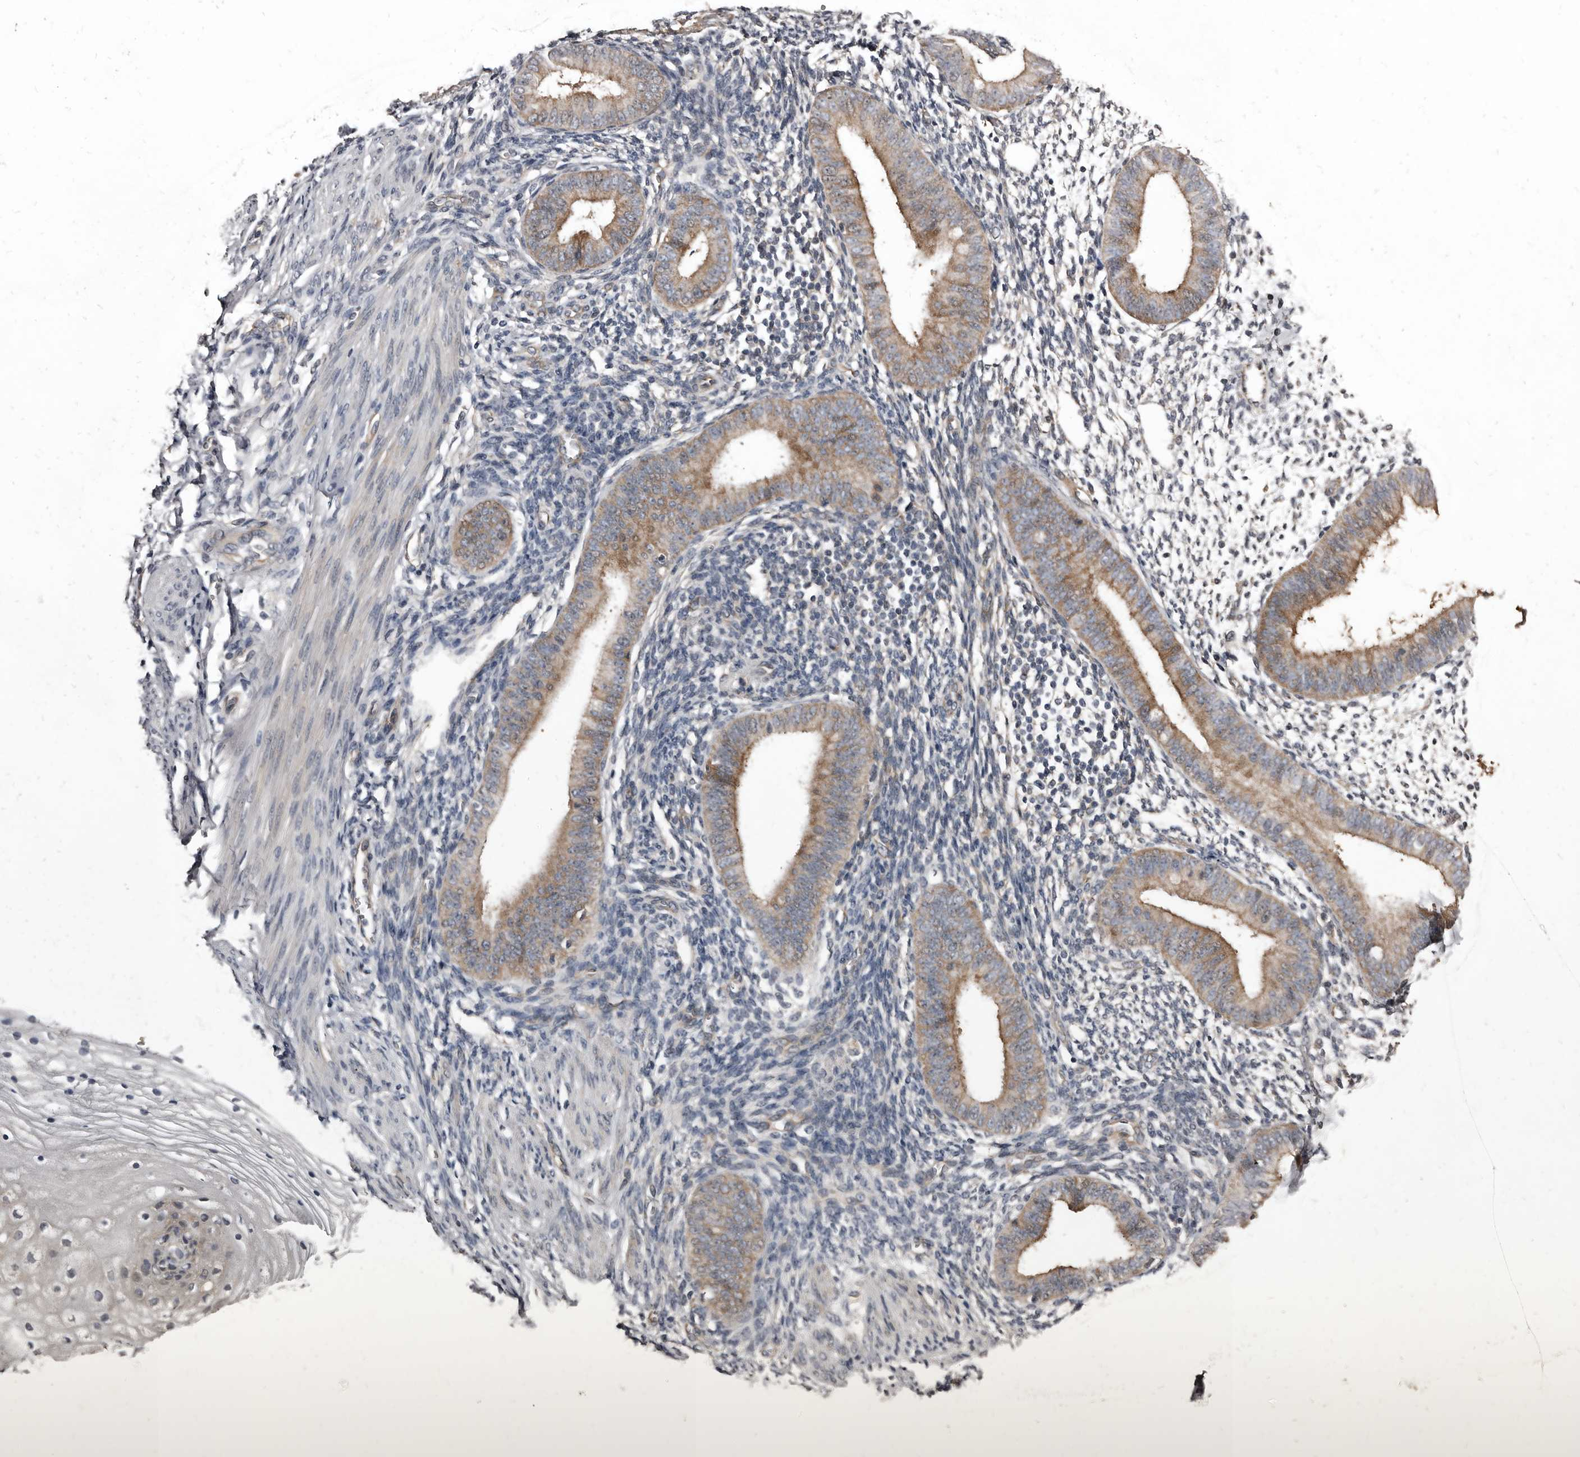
{"staining": {"intensity": "negative", "quantity": "none", "location": "none"}, "tissue": "endometrium", "cell_type": "Cells in endometrial stroma", "image_type": "normal", "snomed": [{"axis": "morphology", "description": "Normal tissue, NOS"}, {"axis": "topography", "description": "Uterus"}, {"axis": "topography", "description": "Endometrium"}], "caption": "Histopathology image shows no significant protein expression in cells in endometrial stroma of normal endometrium.", "gene": "DHPS", "patient": {"sex": "female", "age": 48}}